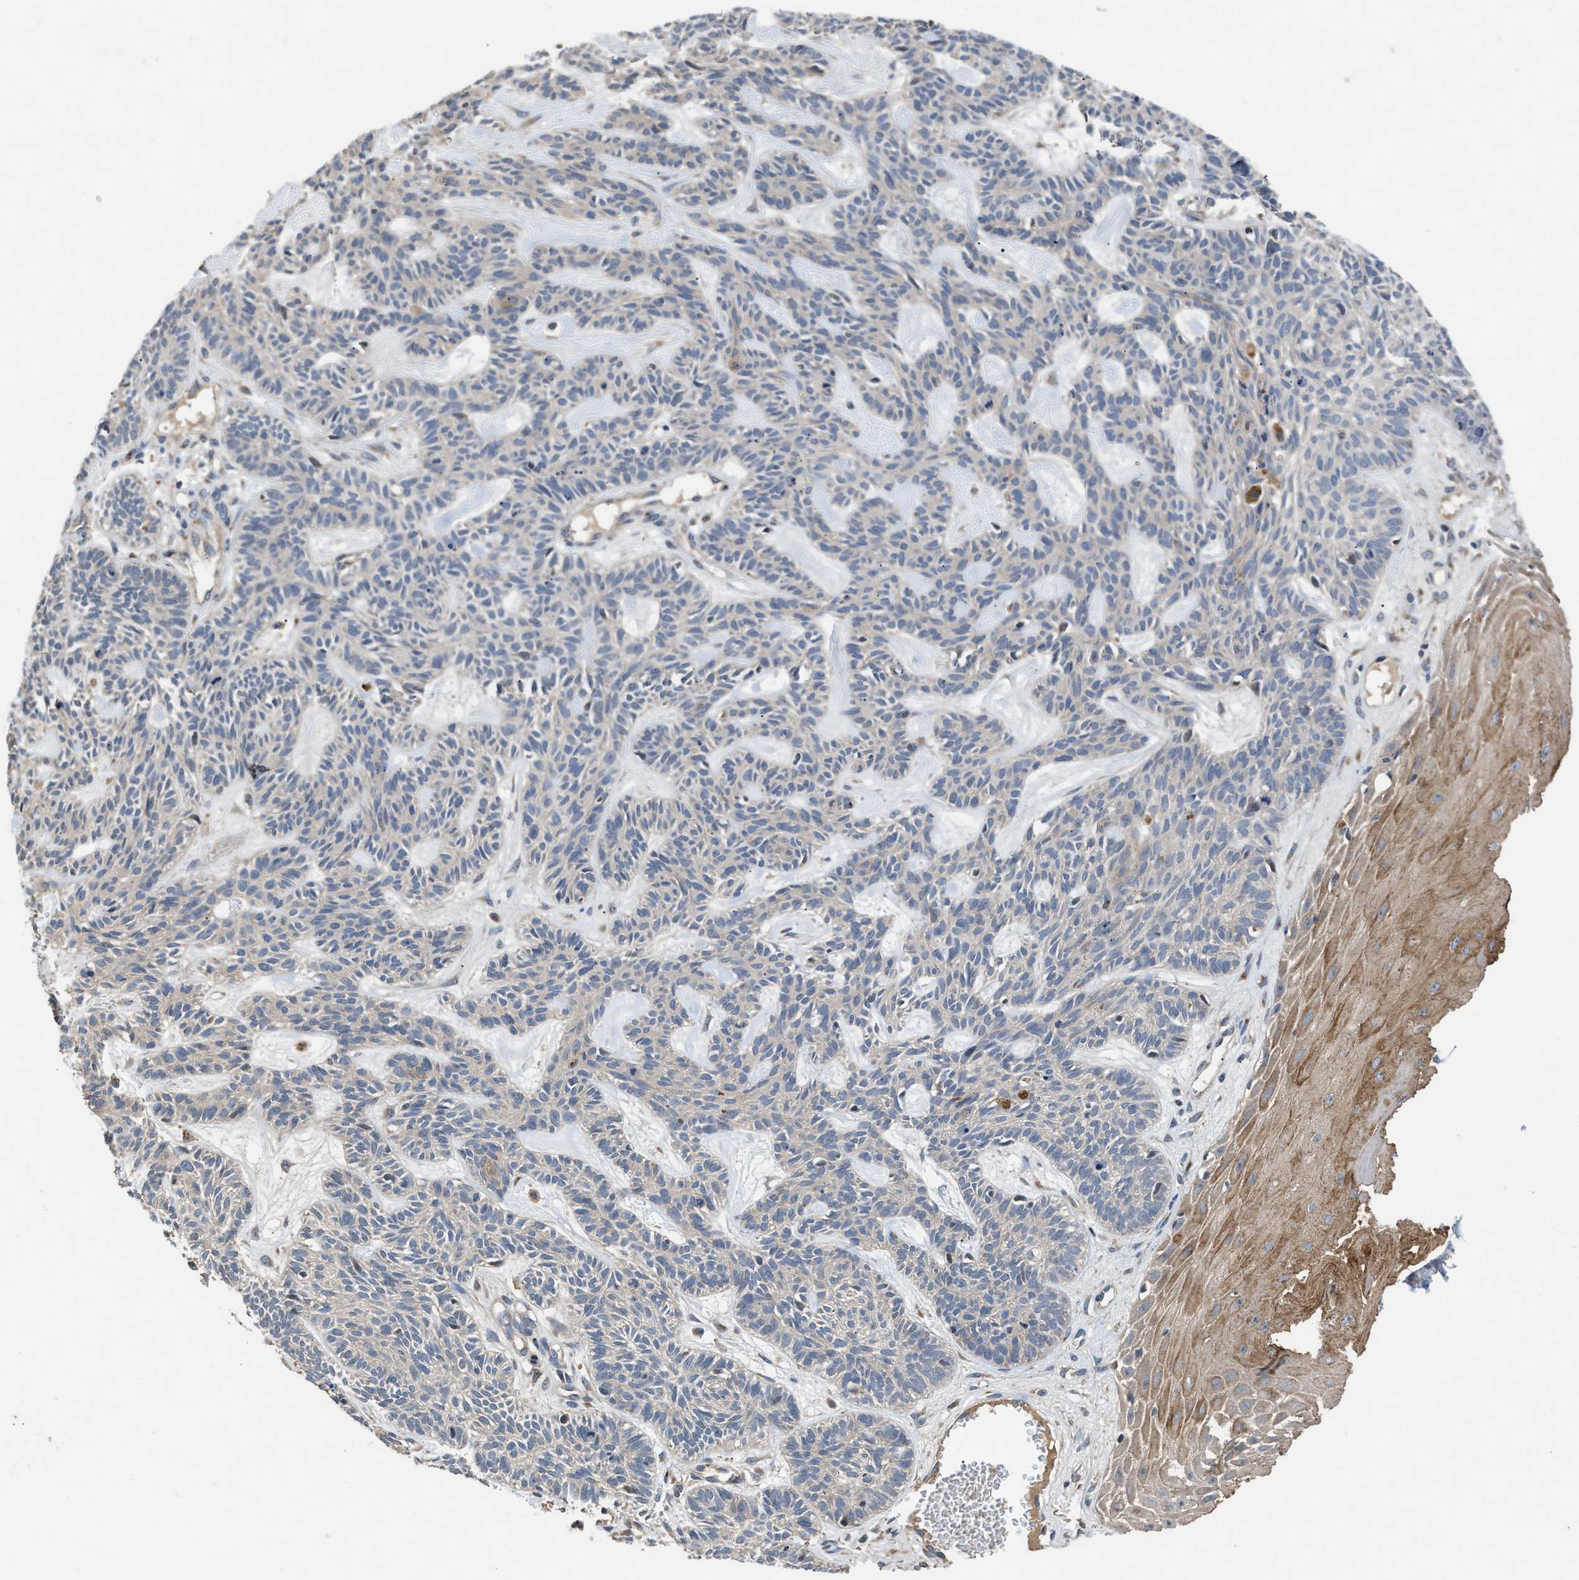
{"staining": {"intensity": "negative", "quantity": "none", "location": "none"}, "tissue": "skin cancer", "cell_type": "Tumor cells", "image_type": "cancer", "snomed": [{"axis": "morphology", "description": "Basal cell carcinoma"}, {"axis": "topography", "description": "Skin"}], "caption": "Protein analysis of basal cell carcinoma (skin) shows no significant expression in tumor cells. Brightfield microscopy of IHC stained with DAB (3,3'-diaminobenzidine) (brown) and hematoxylin (blue), captured at high magnification.", "gene": "SIK2", "patient": {"sex": "male", "age": 67}}